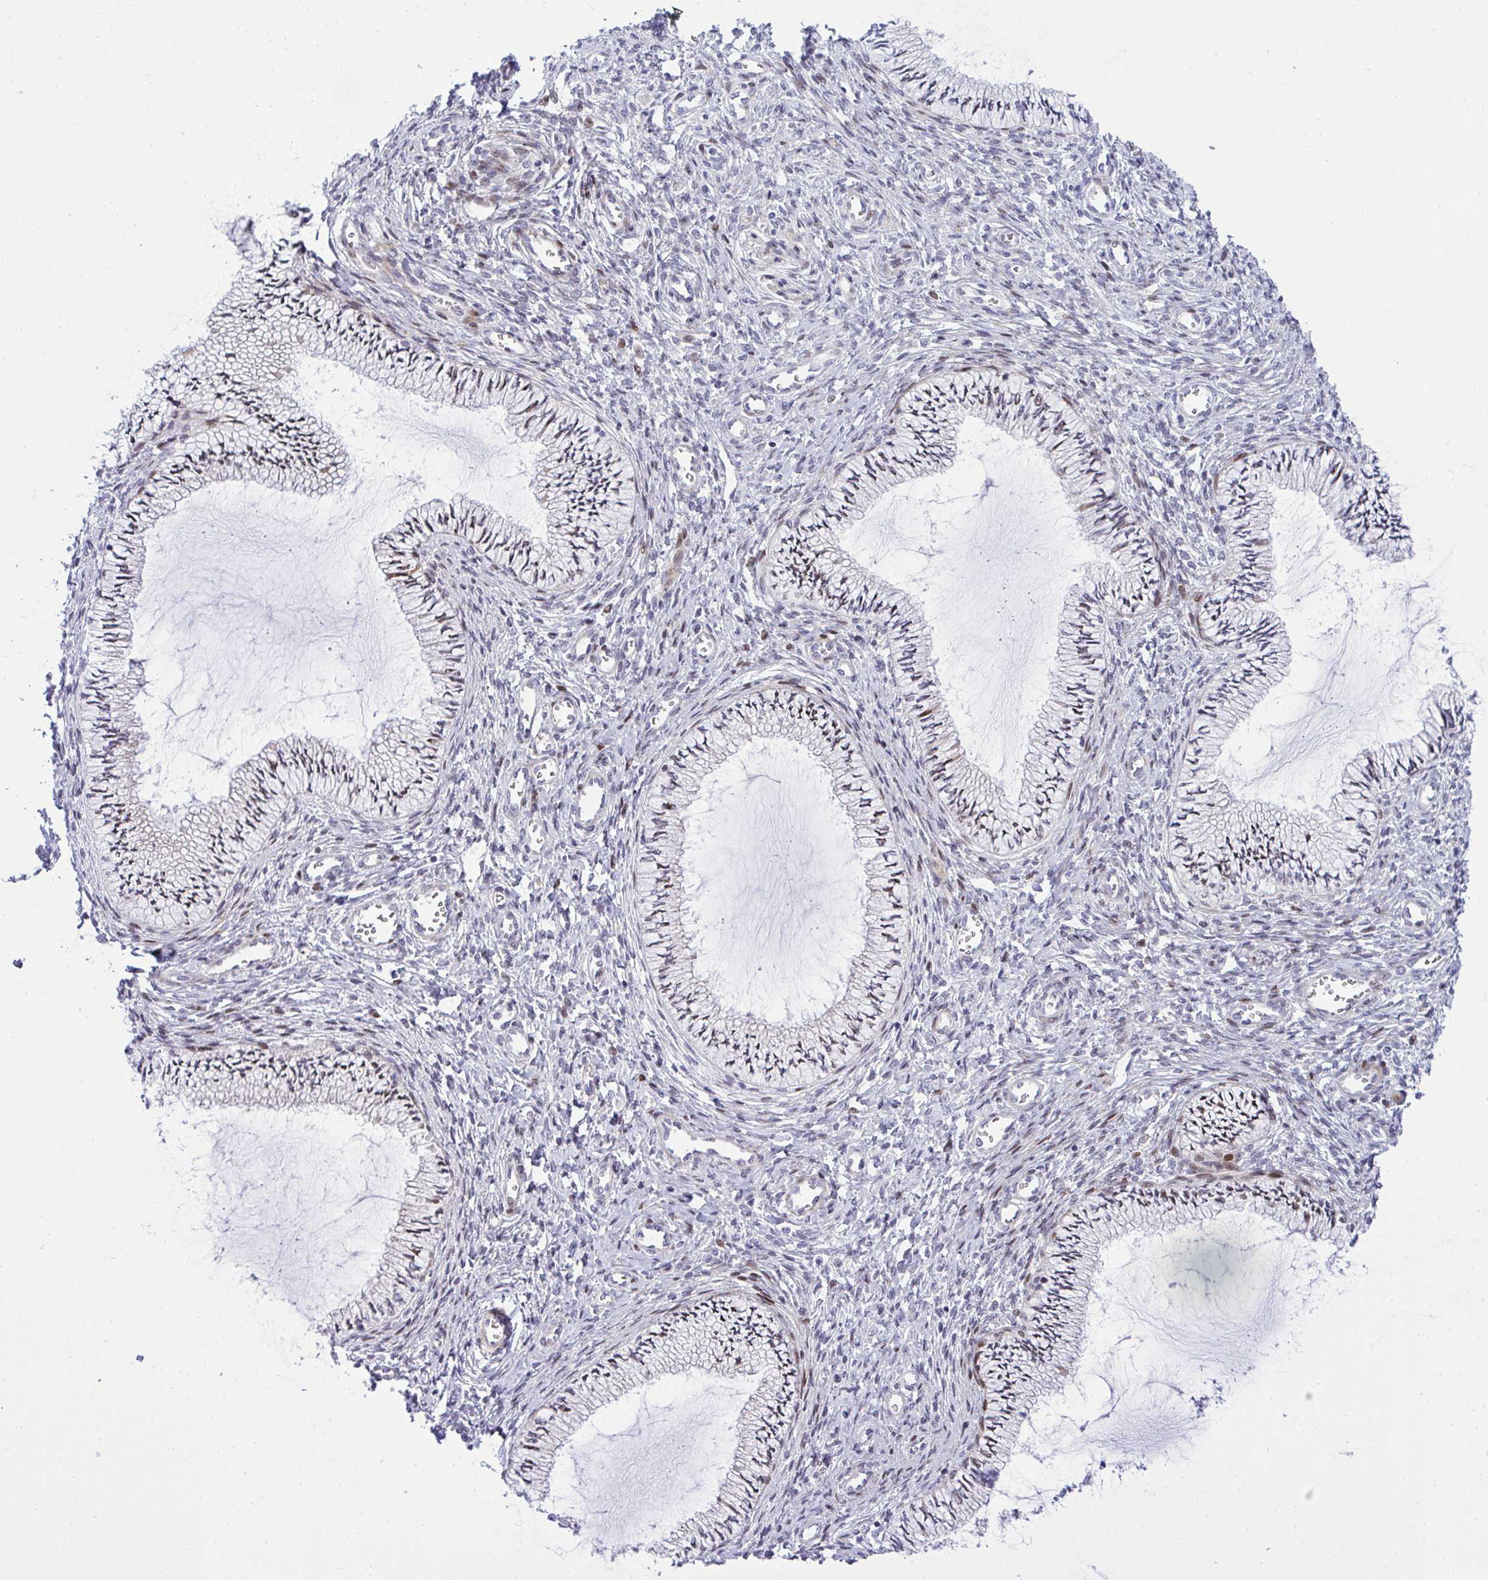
{"staining": {"intensity": "moderate", "quantity": "<25%", "location": "cytoplasmic/membranous,nuclear"}, "tissue": "cervix", "cell_type": "Glandular cells", "image_type": "normal", "snomed": [{"axis": "morphology", "description": "Normal tissue, NOS"}, {"axis": "topography", "description": "Cervix"}], "caption": "Glandular cells demonstrate low levels of moderate cytoplasmic/membranous,nuclear staining in approximately <25% of cells in unremarkable human cervix.", "gene": "CASTOR2", "patient": {"sex": "female", "age": 24}}